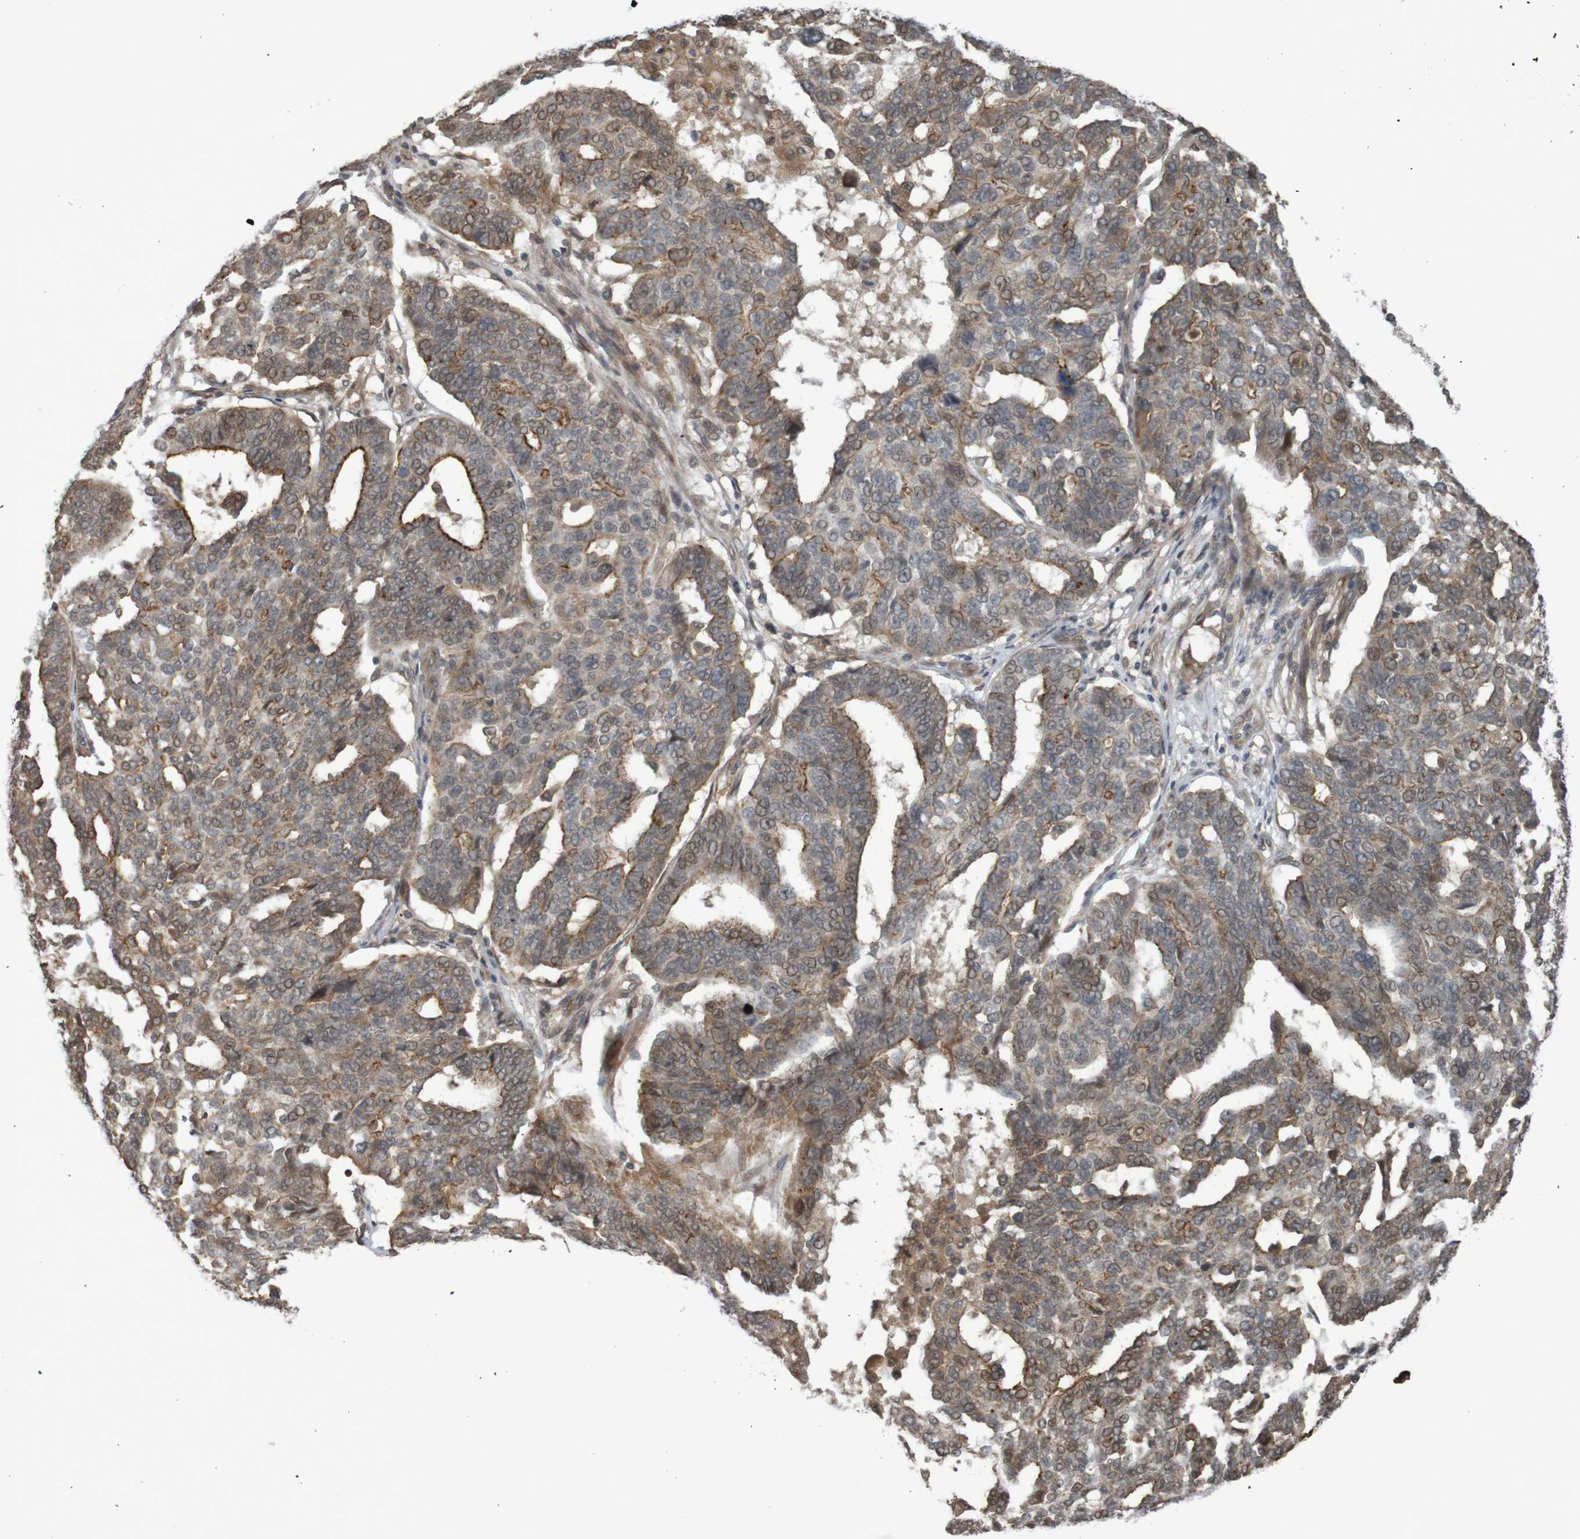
{"staining": {"intensity": "moderate", "quantity": "25%-75%", "location": "cytoplasmic/membranous"}, "tissue": "ovarian cancer", "cell_type": "Tumor cells", "image_type": "cancer", "snomed": [{"axis": "morphology", "description": "Cystadenocarcinoma, serous, NOS"}, {"axis": "topography", "description": "Ovary"}], "caption": "IHC staining of serous cystadenocarcinoma (ovarian), which displays medium levels of moderate cytoplasmic/membranous staining in about 25%-75% of tumor cells indicating moderate cytoplasmic/membranous protein expression. The staining was performed using DAB (brown) for protein detection and nuclei were counterstained in hematoxylin (blue).", "gene": "ARHGEF11", "patient": {"sex": "female", "age": 59}}